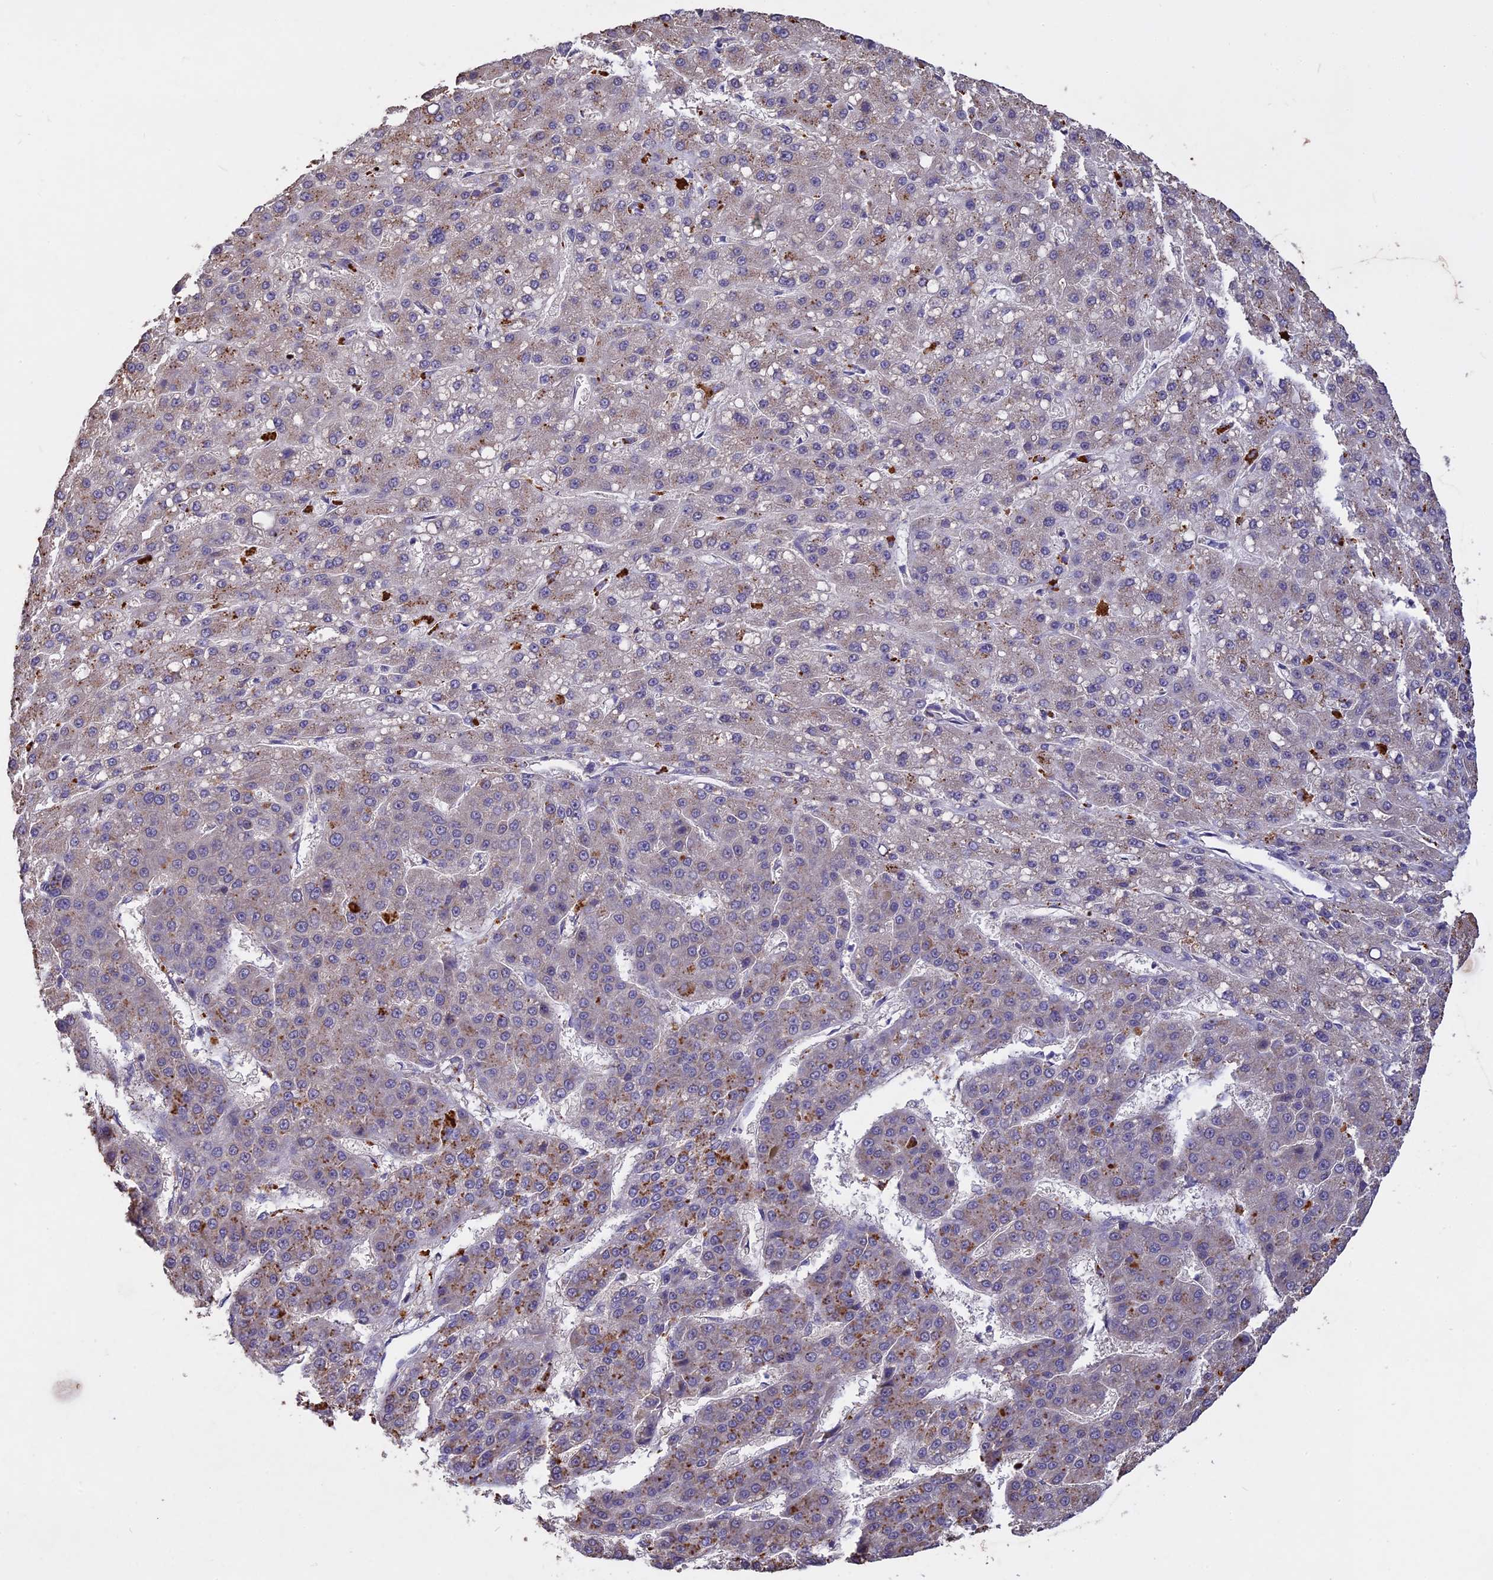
{"staining": {"intensity": "weak", "quantity": ">75%", "location": "cytoplasmic/membranous"}, "tissue": "liver cancer", "cell_type": "Tumor cells", "image_type": "cancer", "snomed": [{"axis": "morphology", "description": "Carcinoma, Hepatocellular, NOS"}, {"axis": "topography", "description": "Liver"}], "caption": "A brown stain highlights weak cytoplasmic/membranous positivity of a protein in human liver hepatocellular carcinoma tumor cells.", "gene": "SLC26A4", "patient": {"sex": "male", "age": 67}}